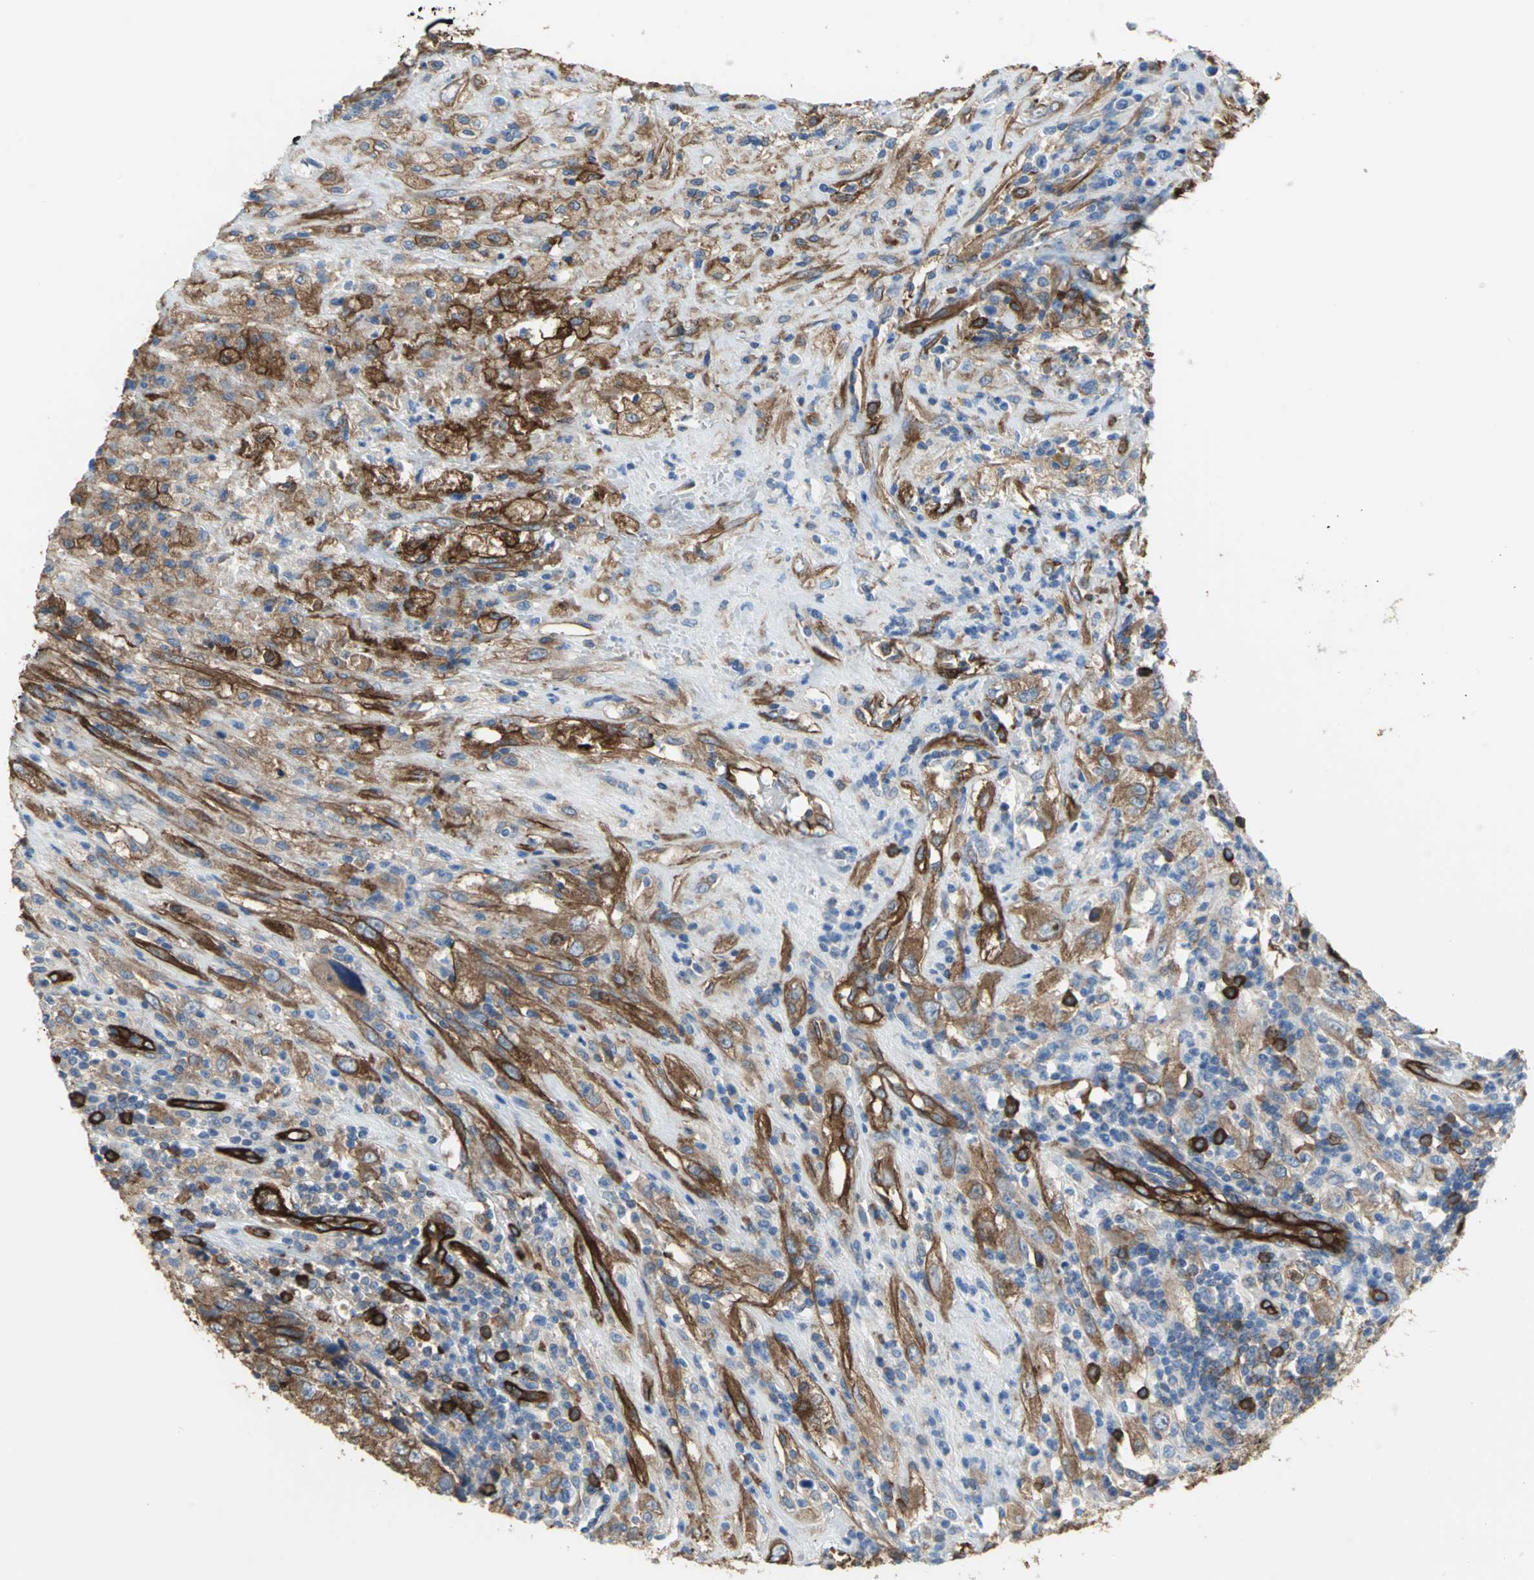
{"staining": {"intensity": "strong", "quantity": ">75%", "location": "cytoplasmic/membranous"}, "tissue": "testis cancer", "cell_type": "Tumor cells", "image_type": "cancer", "snomed": [{"axis": "morphology", "description": "Necrosis, NOS"}, {"axis": "morphology", "description": "Carcinoma, Embryonal, NOS"}, {"axis": "topography", "description": "Testis"}], "caption": "A high amount of strong cytoplasmic/membranous positivity is appreciated in approximately >75% of tumor cells in testis embryonal carcinoma tissue.", "gene": "FLNB", "patient": {"sex": "male", "age": 19}}